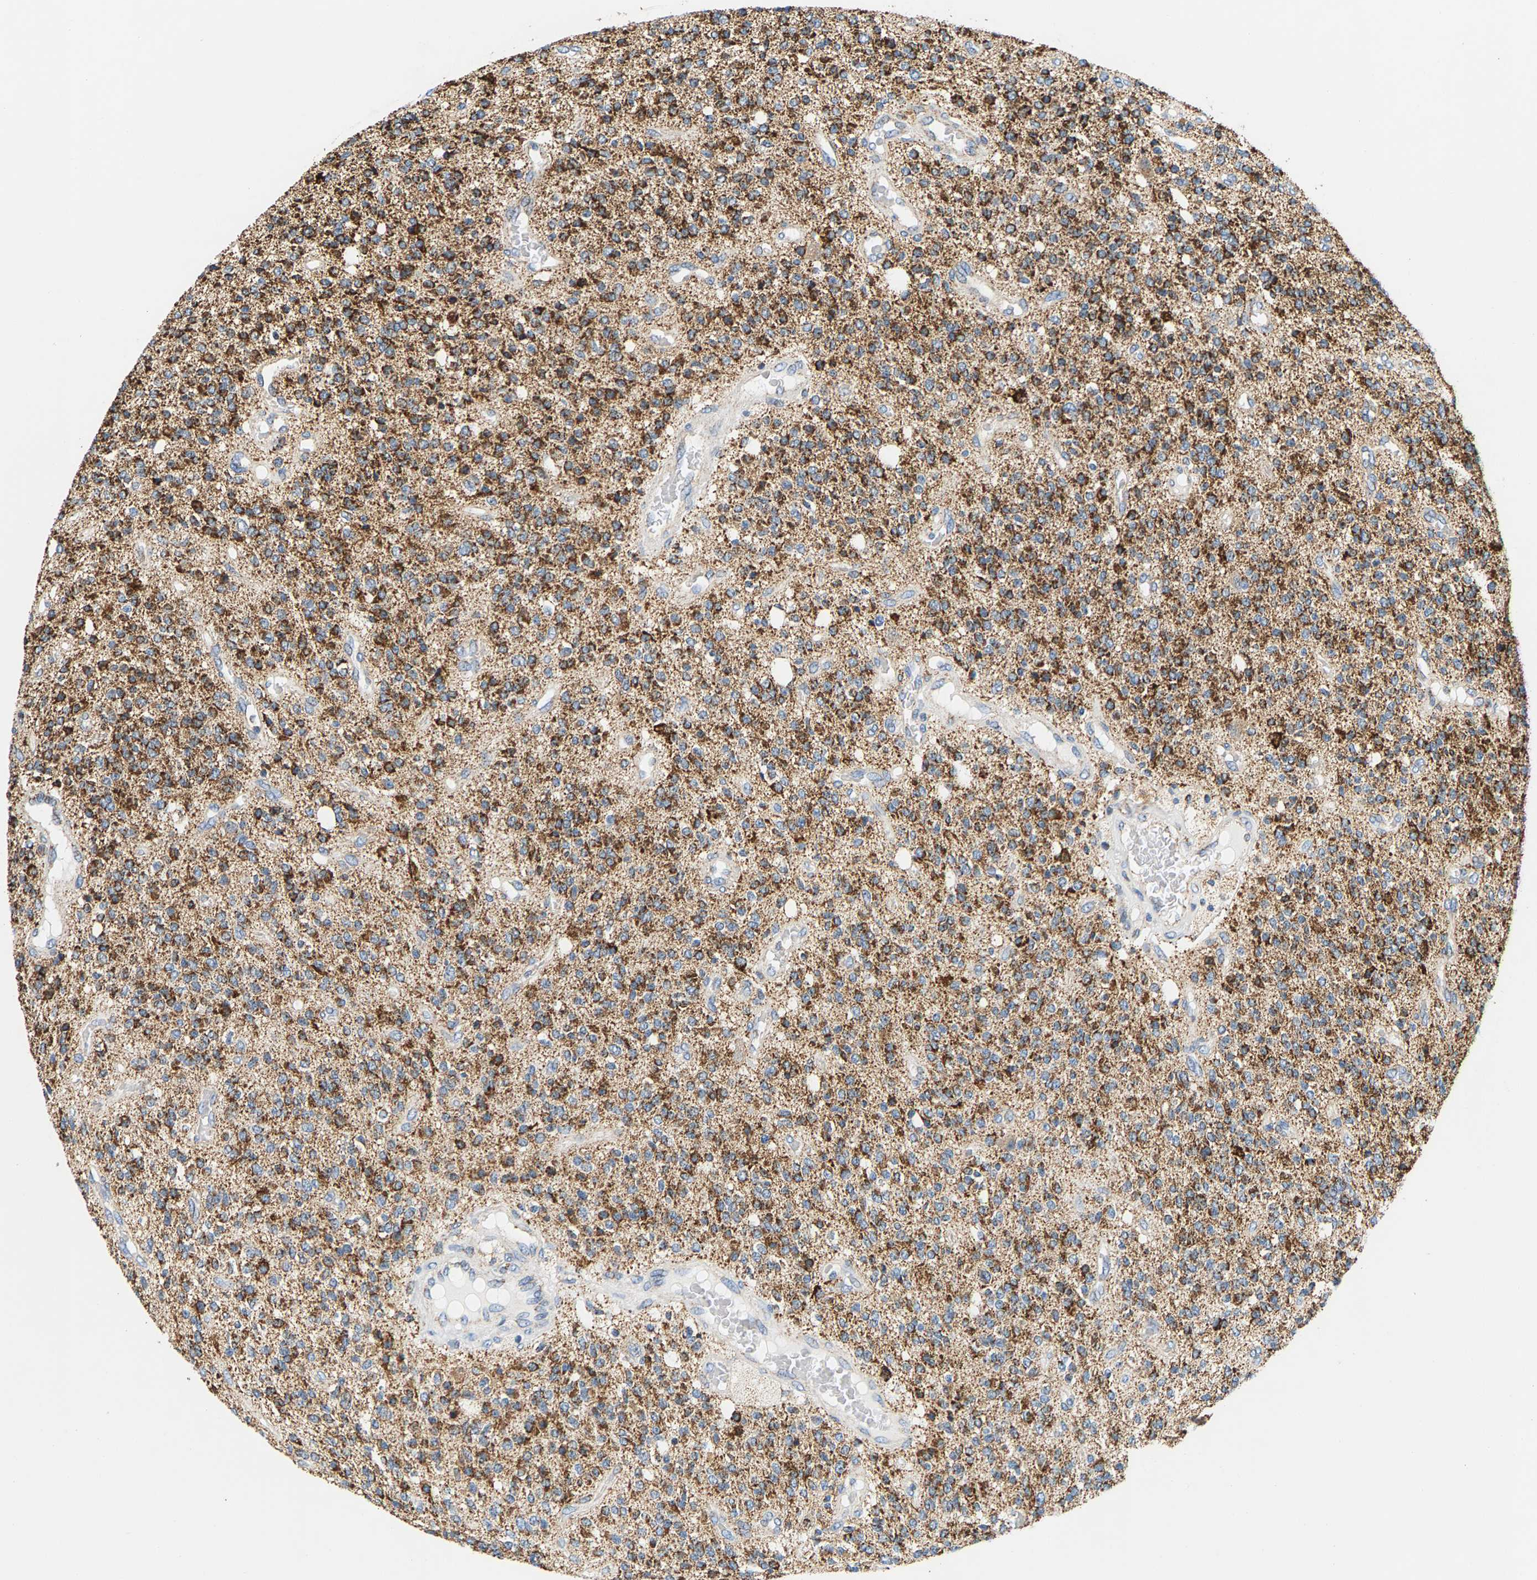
{"staining": {"intensity": "strong", "quantity": ">75%", "location": "cytoplasmic/membranous"}, "tissue": "glioma", "cell_type": "Tumor cells", "image_type": "cancer", "snomed": [{"axis": "morphology", "description": "Glioma, malignant, High grade"}, {"axis": "topography", "description": "Brain"}], "caption": "Immunohistochemistry (IHC) image of glioma stained for a protein (brown), which reveals high levels of strong cytoplasmic/membranous expression in about >75% of tumor cells.", "gene": "PDE1A", "patient": {"sex": "male", "age": 34}}